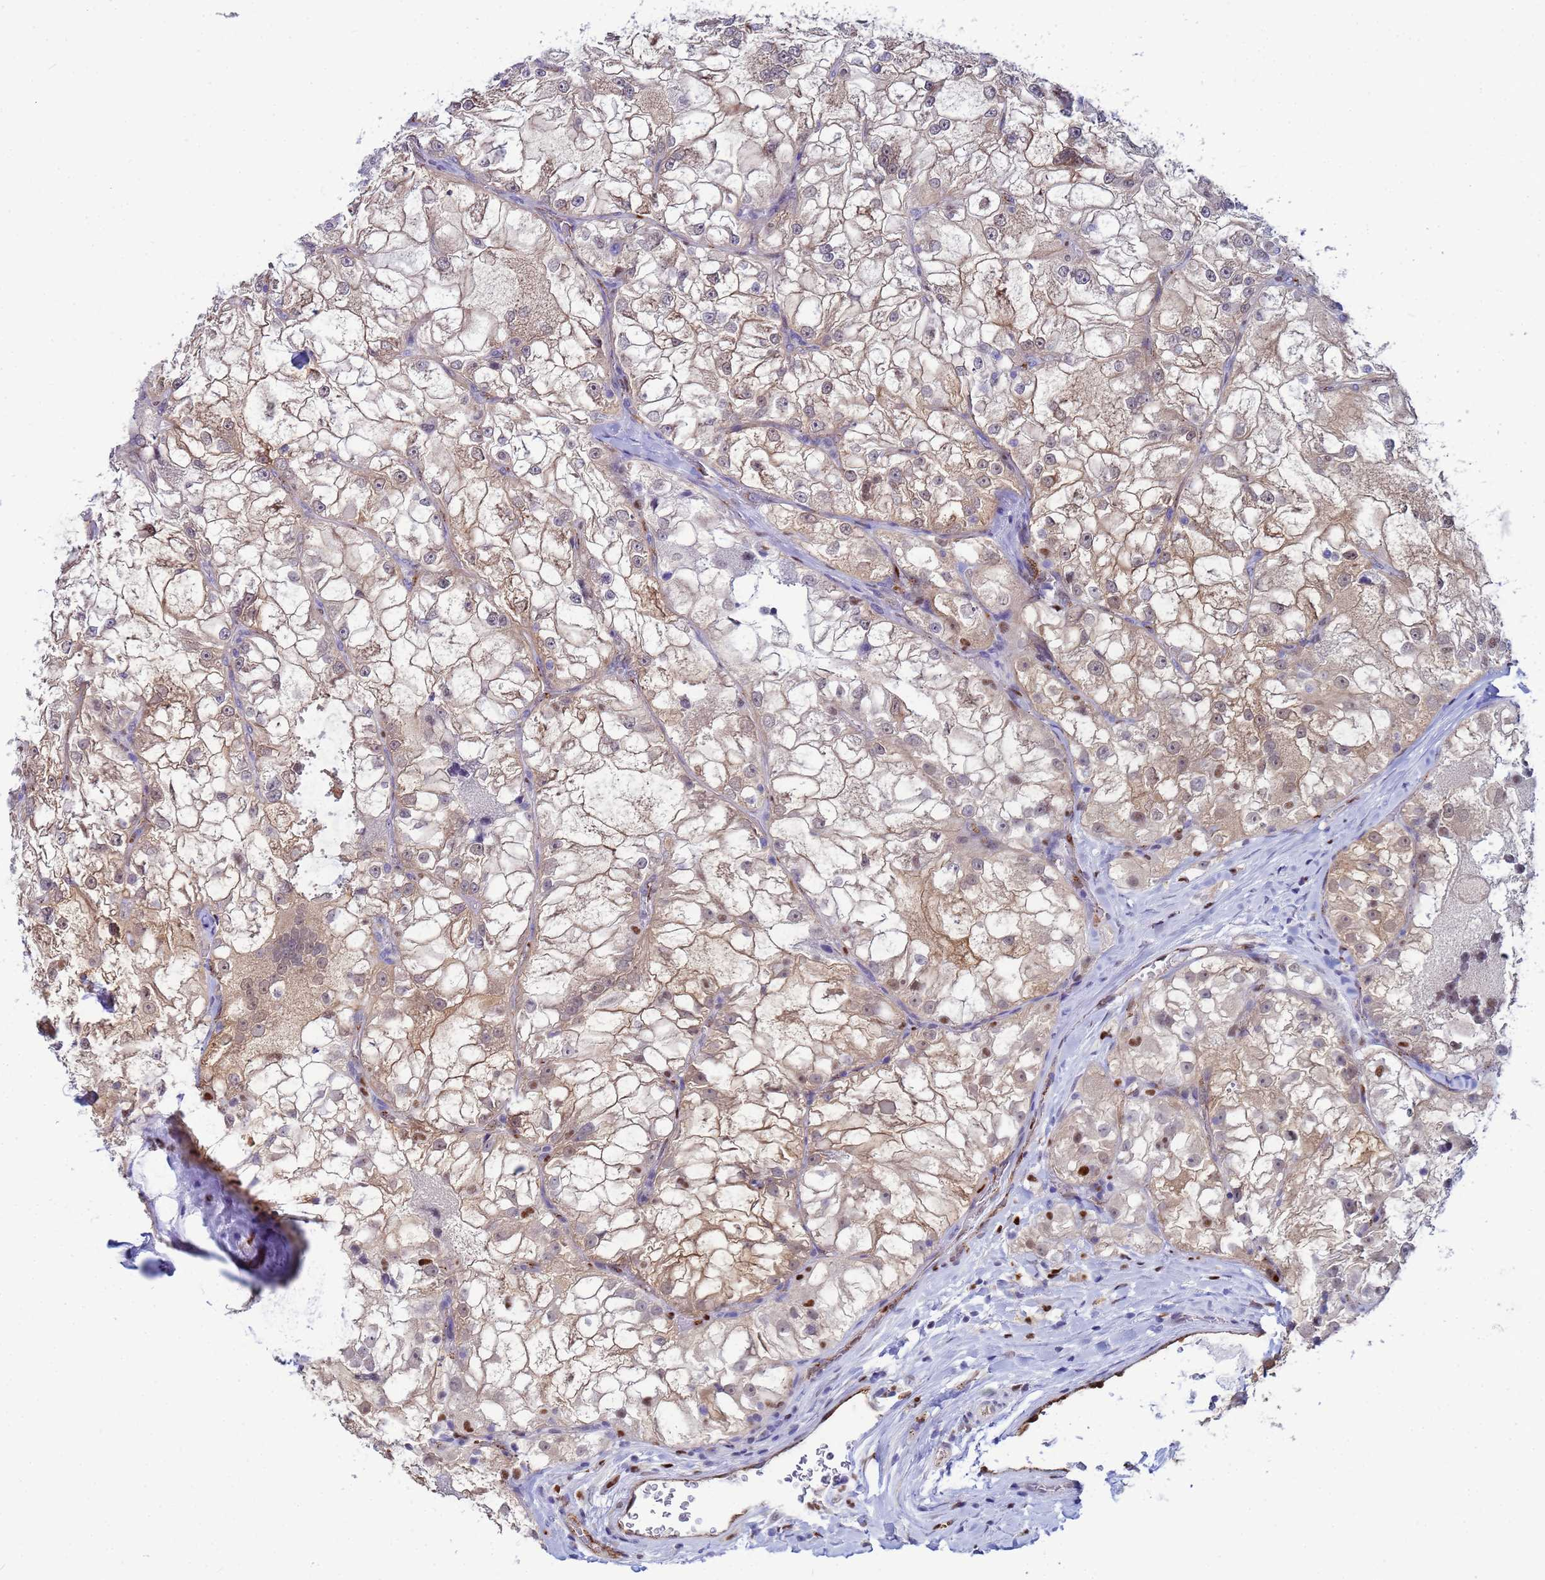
{"staining": {"intensity": "moderate", "quantity": ">75%", "location": "cytoplasmic/membranous"}, "tissue": "renal cancer", "cell_type": "Tumor cells", "image_type": "cancer", "snomed": [{"axis": "morphology", "description": "Adenocarcinoma, NOS"}, {"axis": "topography", "description": "Kidney"}], "caption": "Immunohistochemistry histopathology image of human renal cancer stained for a protein (brown), which displays medium levels of moderate cytoplasmic/membranous staining in about >75% of tumor cells.", "gene": "SLC25A37", "patient": {"sex": "female", "age": 72}}